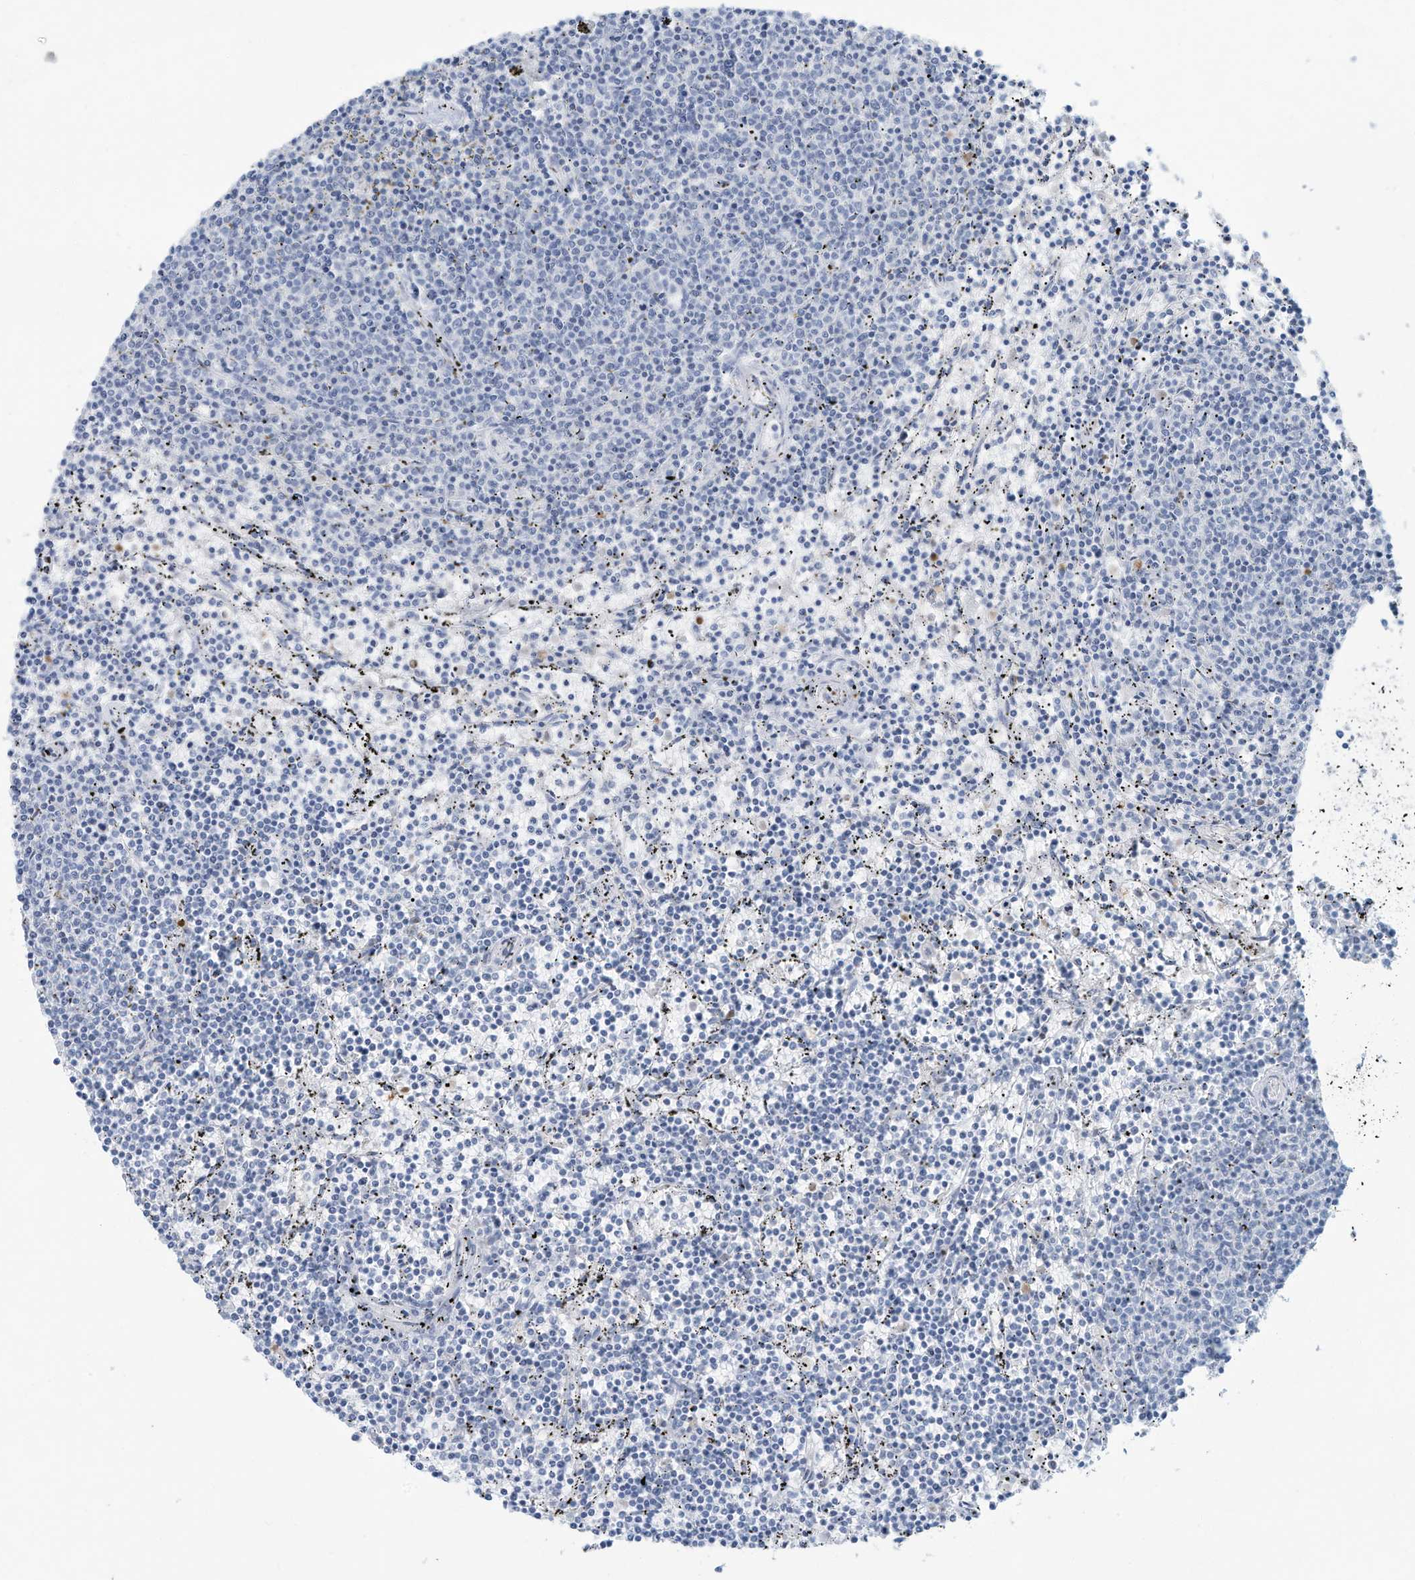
{"staining": {"intensity": "negative", "quantity": "none", "location": "none"}, "tissue": "lymphoma", "cell_type": "Tumor cells", "image_type": "cancer", "snomed": [{"axis": "morphology", "description": "Malignant lymphoma, non-Hodgkin's type, Low grade"}, {"axis": "topography", "description": "Spleen"}], "caption": "The IHC image has no significant staining in tumor cells of malignant lymphoma, non-Hodgkin's type (low-grade) tissue.", "gene": "ERI2", "patient": {"sex": "female", "age": 50}}